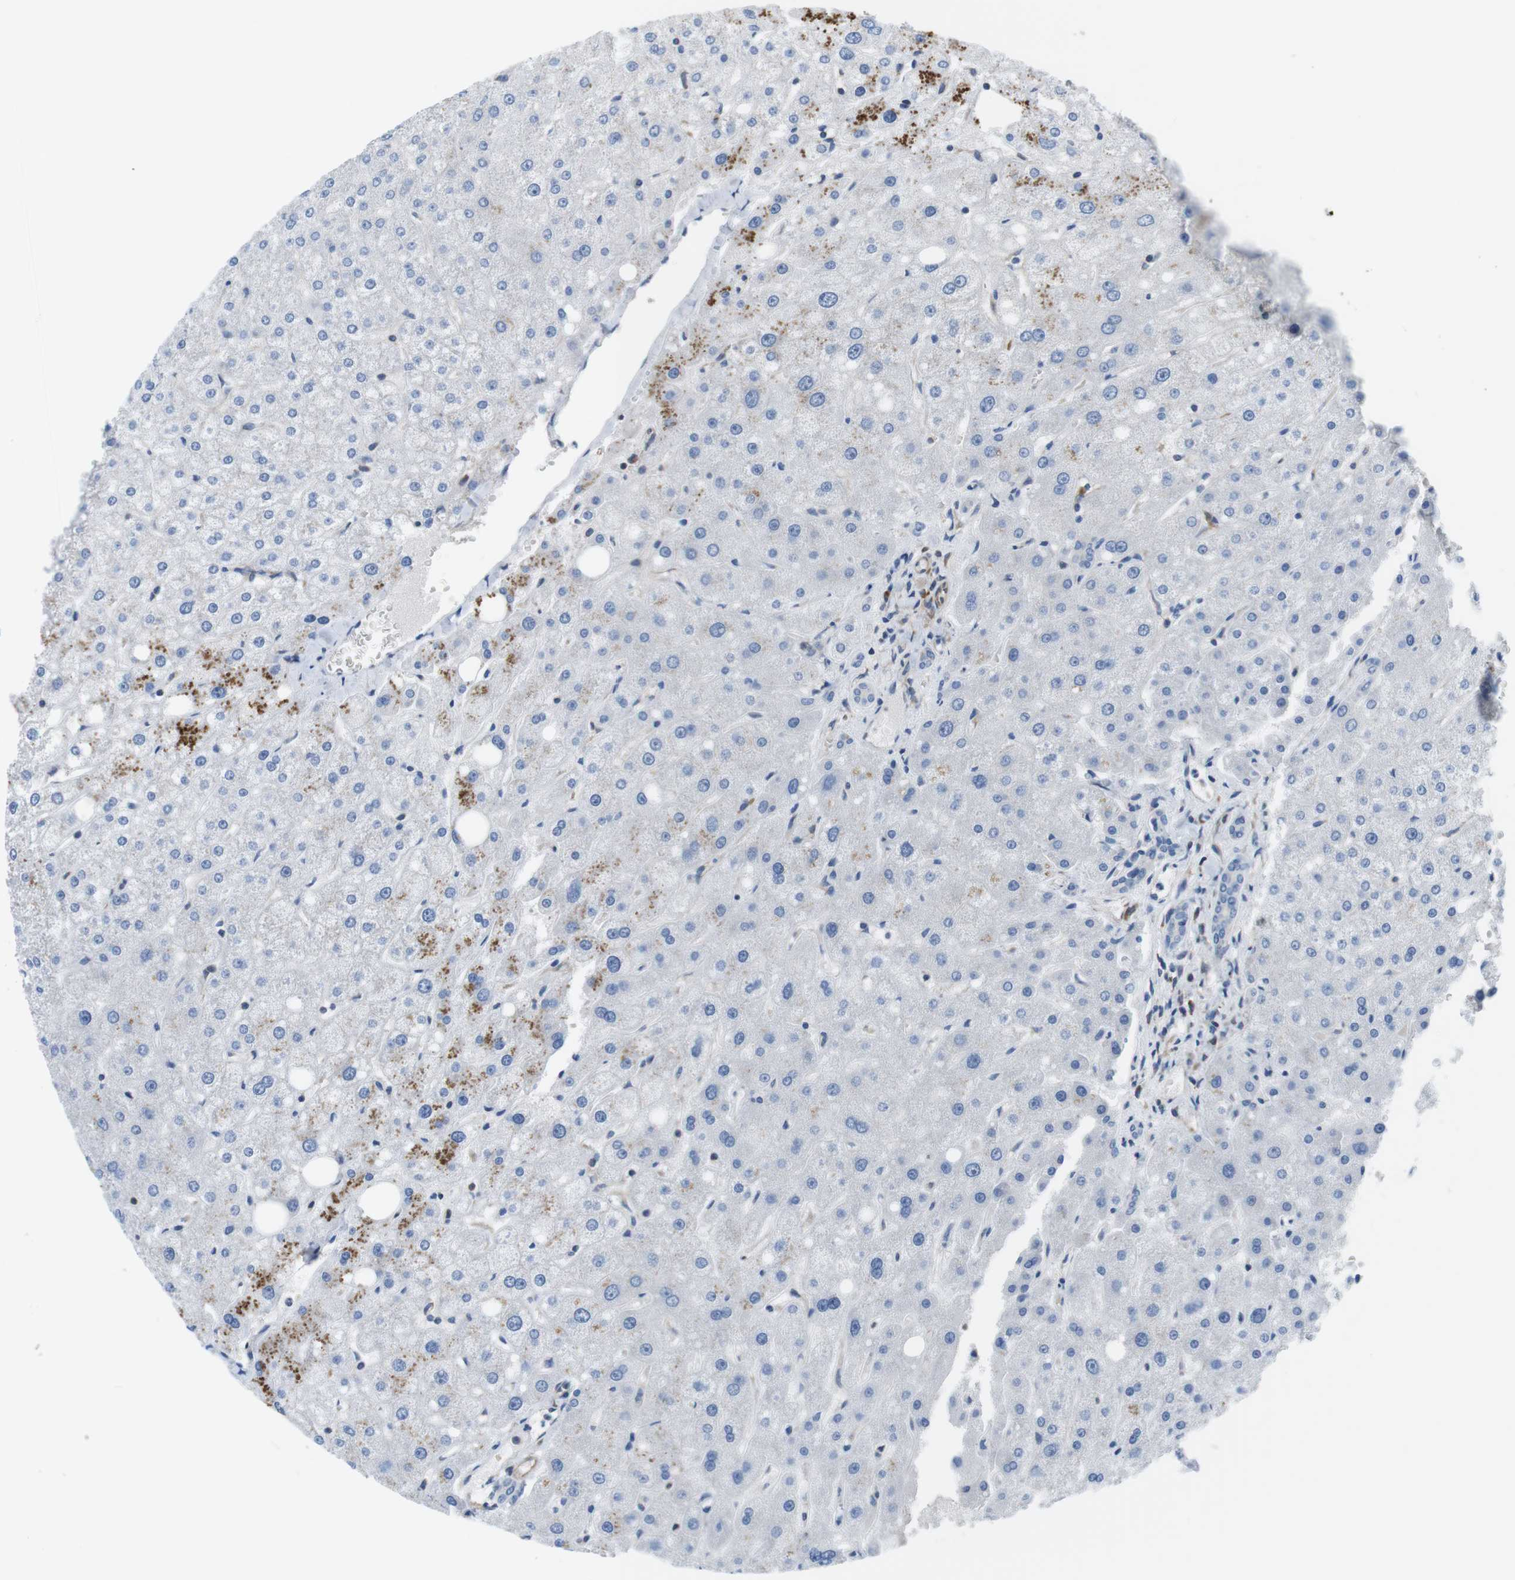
{"staining": {"intensity": "negative", "quantity": "none", "location": "none"}, "tissue": "liver", "cell_type": "Cholangiocytes", "image_type": "normal", "snomed": [{"axis": "morphology", "description": "Normal tissue, NOS"}, {"axis": "topography", "description": "Liver"}], "caption": "A photomicrograph of human liver is negative for staining in cholangiocytes. The staining is performed using DAB (3,3'-diaminobenzidine) brown chromogen with nuclei counter-stained in using hematoxylin.", "gene": "DCLK1", "patient": {"sex": "male", "age": 73}}